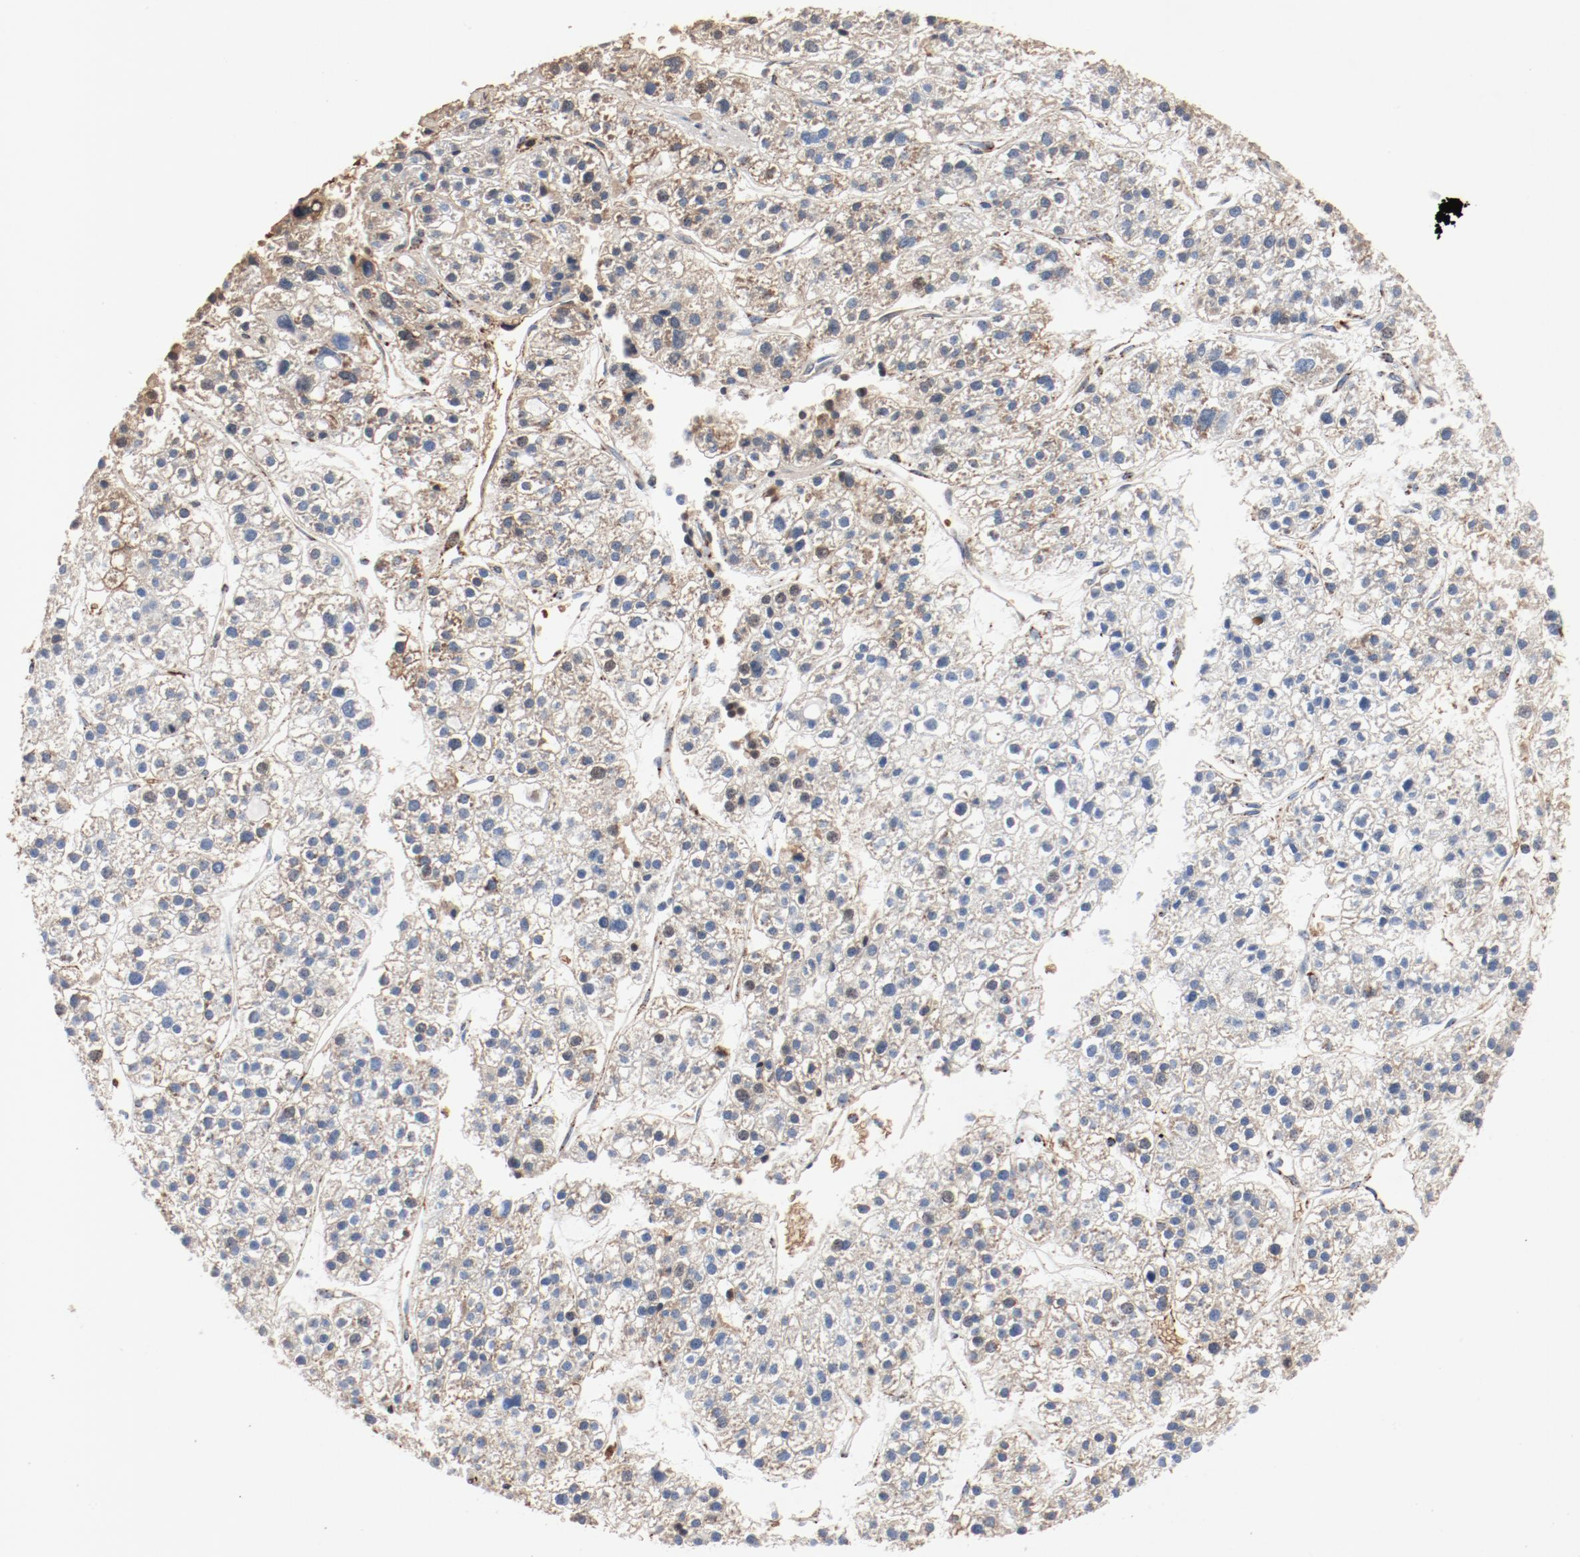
{"staining": {"intensity": "moderate", "quantity": ">75%", "location": "cytoplasmic/membranous"}, "tissue": "liver cancer", "cell_type": "Tumor cells", "image_type": "cancer", "snomed": [{"axis": "morphology", "description": "Carcinoma, Hepatocellular, NOS"}, {"axis": "topography", "description": "Liver"}], "caption": "Protein staining displays moderate cytoplasmic/membranous staining in approximately >75% of tumor cells in liver hepatocellular carcinoma. The staining is performed using DAB brown chromogen to label protein expression. The nuclei are counter-stained blue using hematoxylin.", "gene": "NDUFB8", "patient": {"sex": "female", "age": 85}}